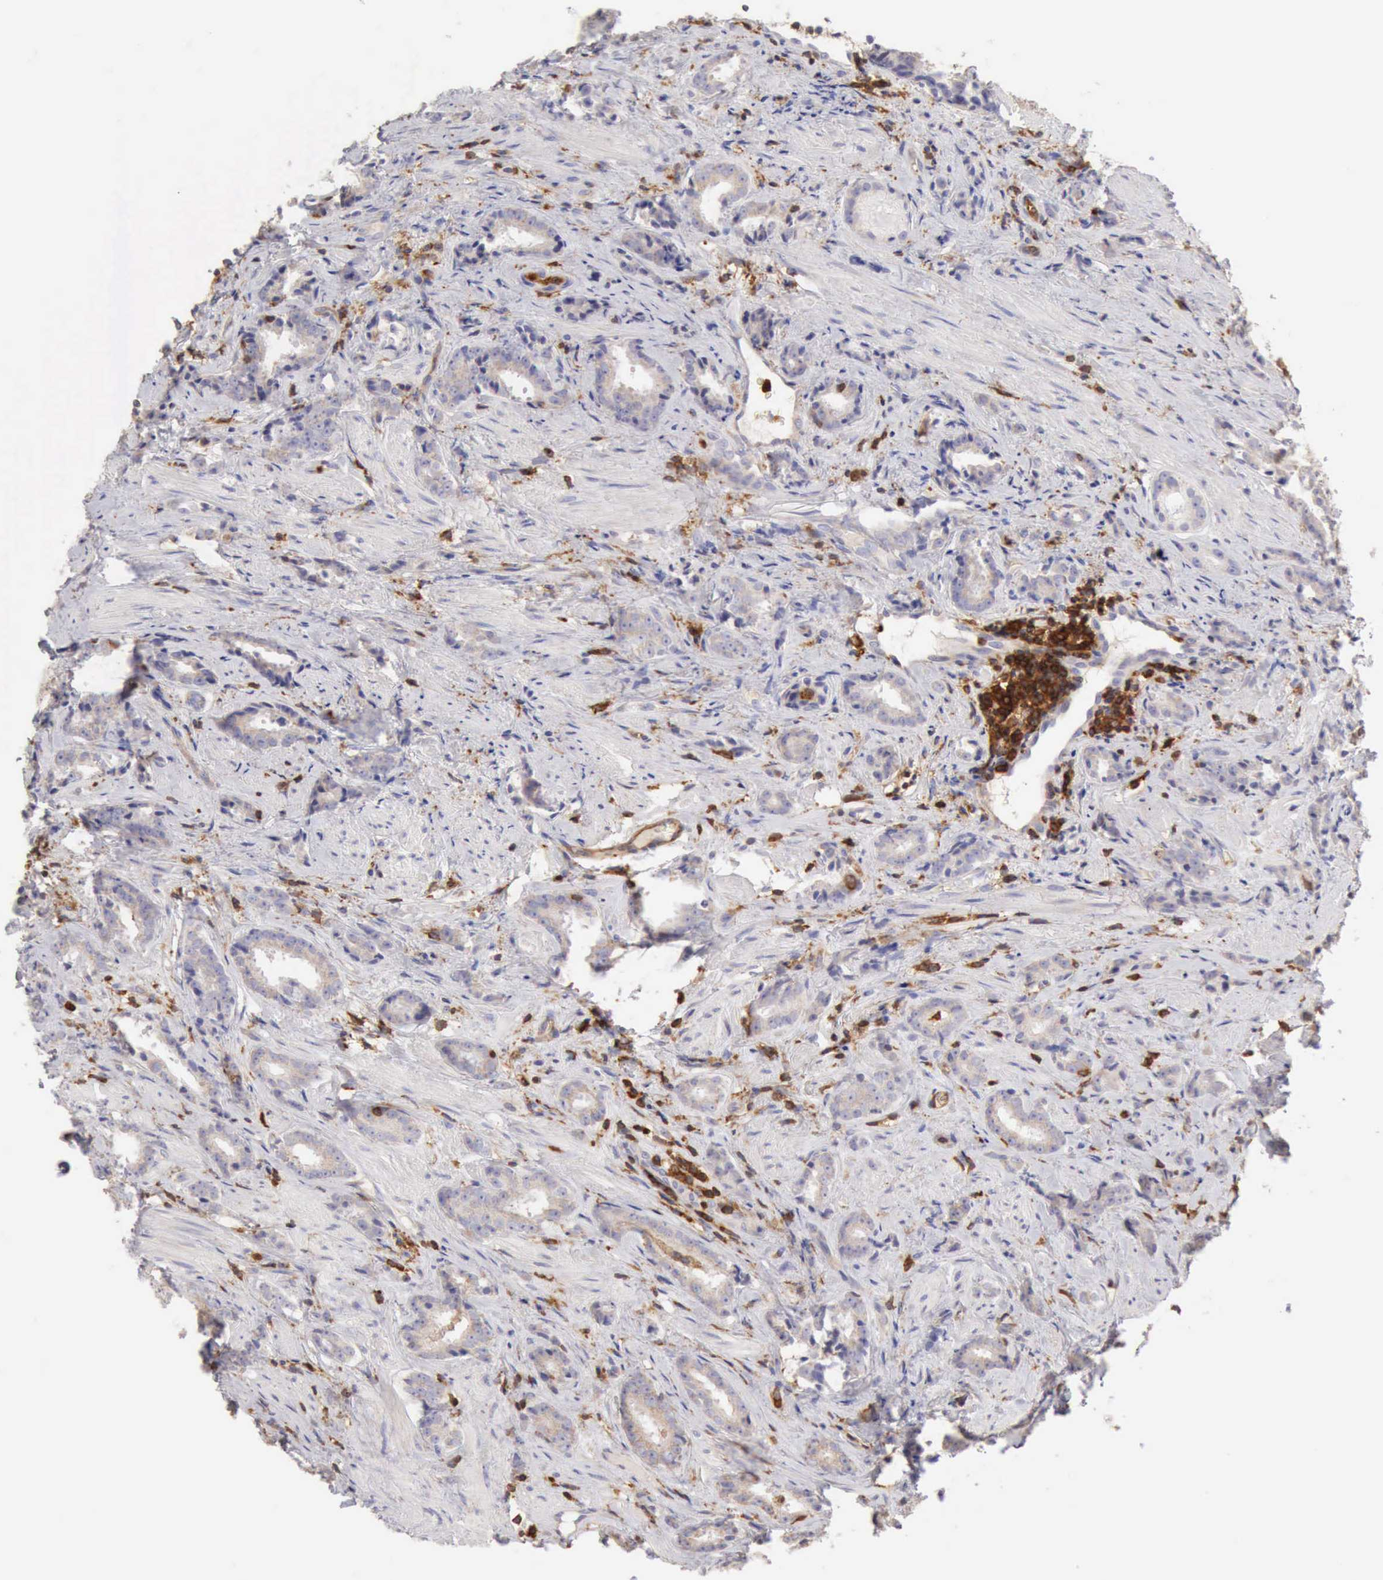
{"staining": {"intensity": "weak", "quantity": ">75%", "location": "cytoplasmic/membranous"}, "tissue": "prostate cancer", "cell_type": "Tumor cells", "image_type": "cancer", "snomed": [{"axis": "morphology", "description": "Adenocarcinoma, Medium grade"}, {"axis": "topography", "description": "Prostate"}], "caption": "Immunohistochemical staining of human prostate adenocarcinoma (medium-grade) displays low levels of weak cytoplasmic/membranous expression in approximately >75% of tumor cells. (brown staining indicates protein expression, while blue staining denotes nuclei).", "gene": "ARHGAP4", "patient": {"sex": "male", "age": 53}}